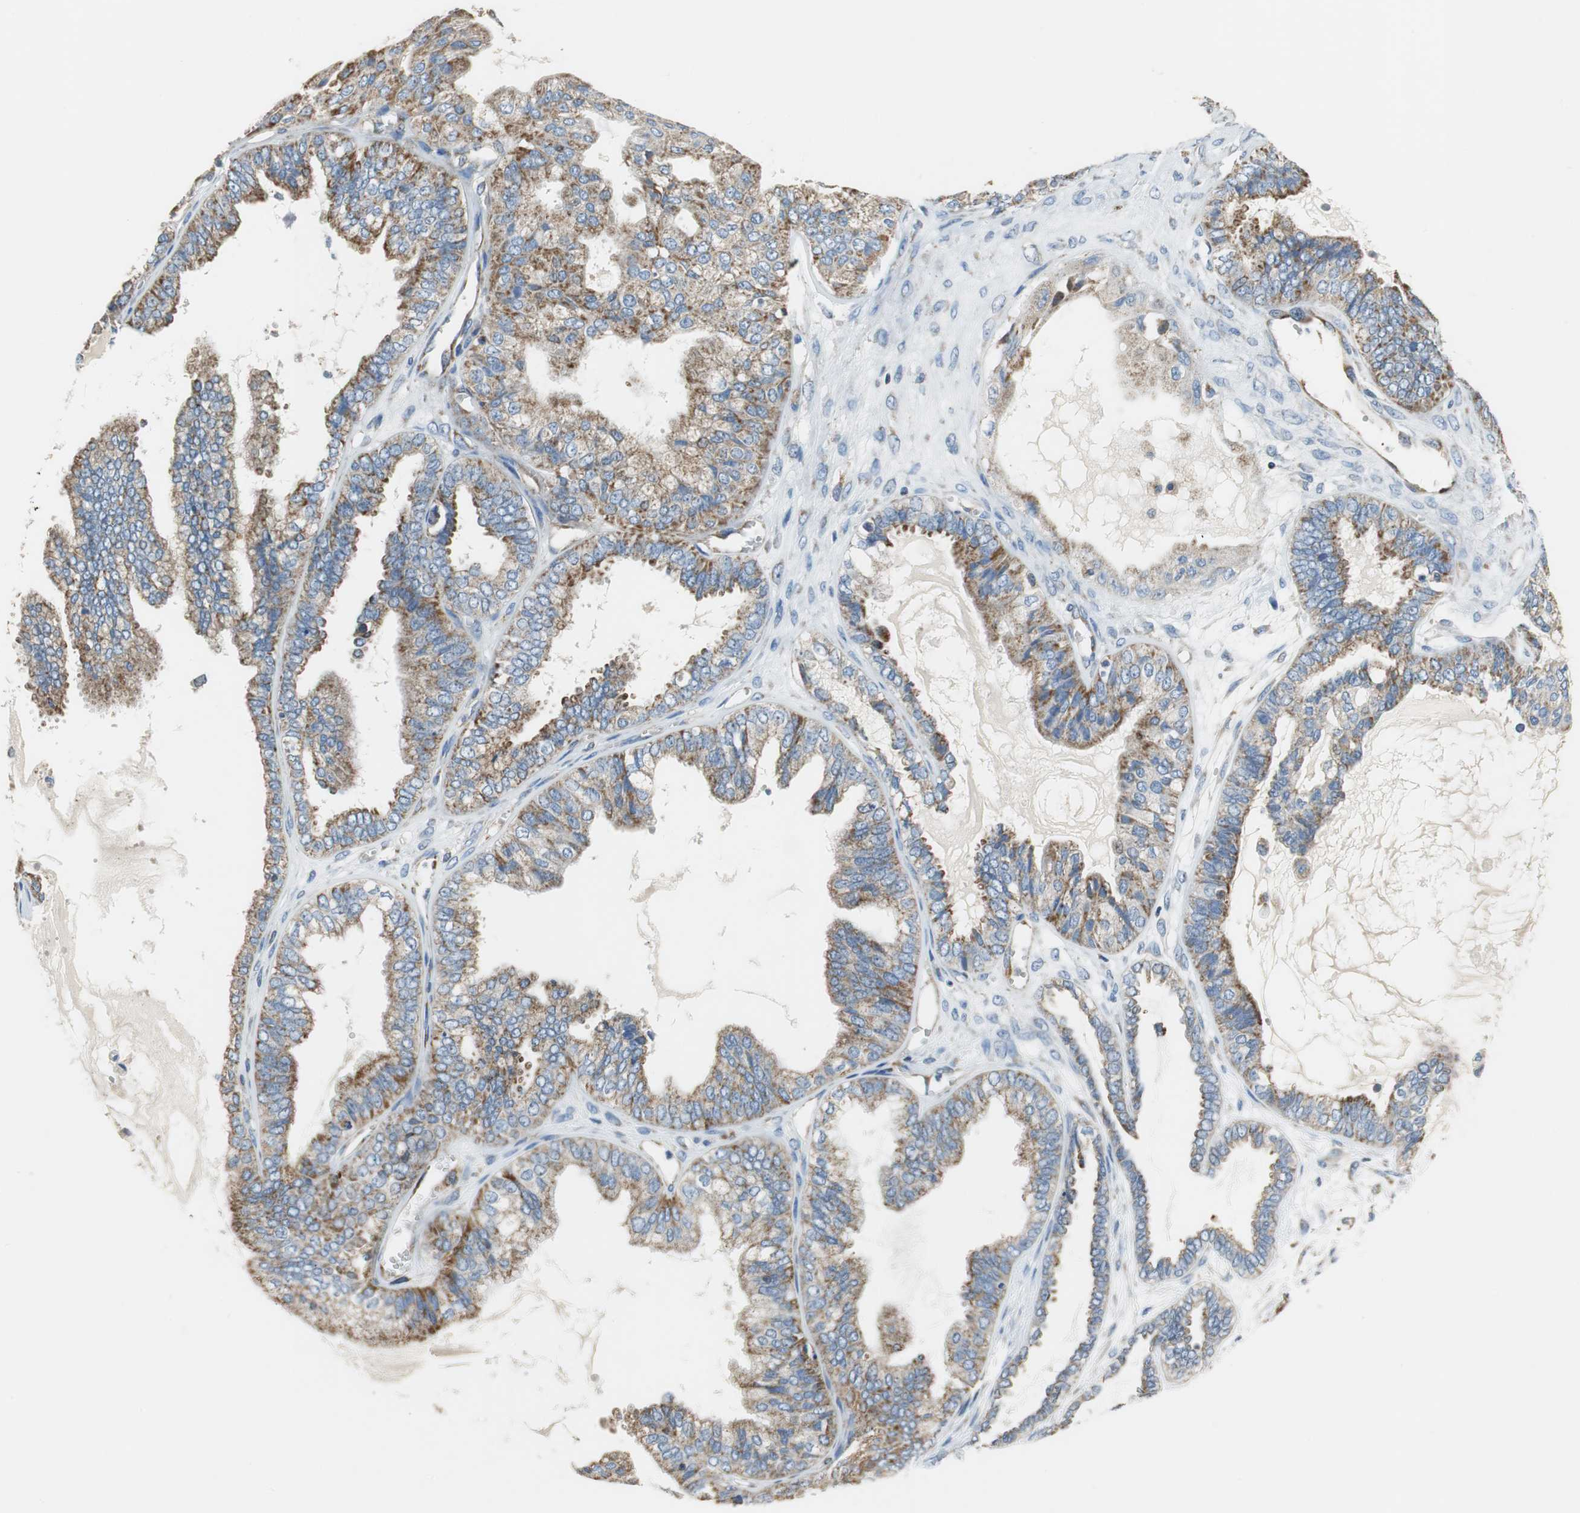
{"staining": {"intensity": "strong", "quantity": "25%-75%", "location": "cytoplasmic/membranous"}, "tissue": "ovarian cancer", "cell_type": "Tumor cells", "image_type": "cancer", "snomed": [{"axis": "morphology", "description": "Carcinoma, NOS"}, {"axis": "morphology", "description": "Carcinoma, endometroid"}, {"axis": "topography", "description": "Ovary"}], "caption": "Immunohistochemistry (IHC) histopathology image of neoplastic tissue: human ovarian cancer stained using IHC demonstrates high levels of strong protein expression localized specifically in the cytoplasmic/membranous of tumor cells, appearing as a cytoplasmic/membranous brown color.", "gene": "GSTK1", "patient": {"sex": "female", "age": 50}}